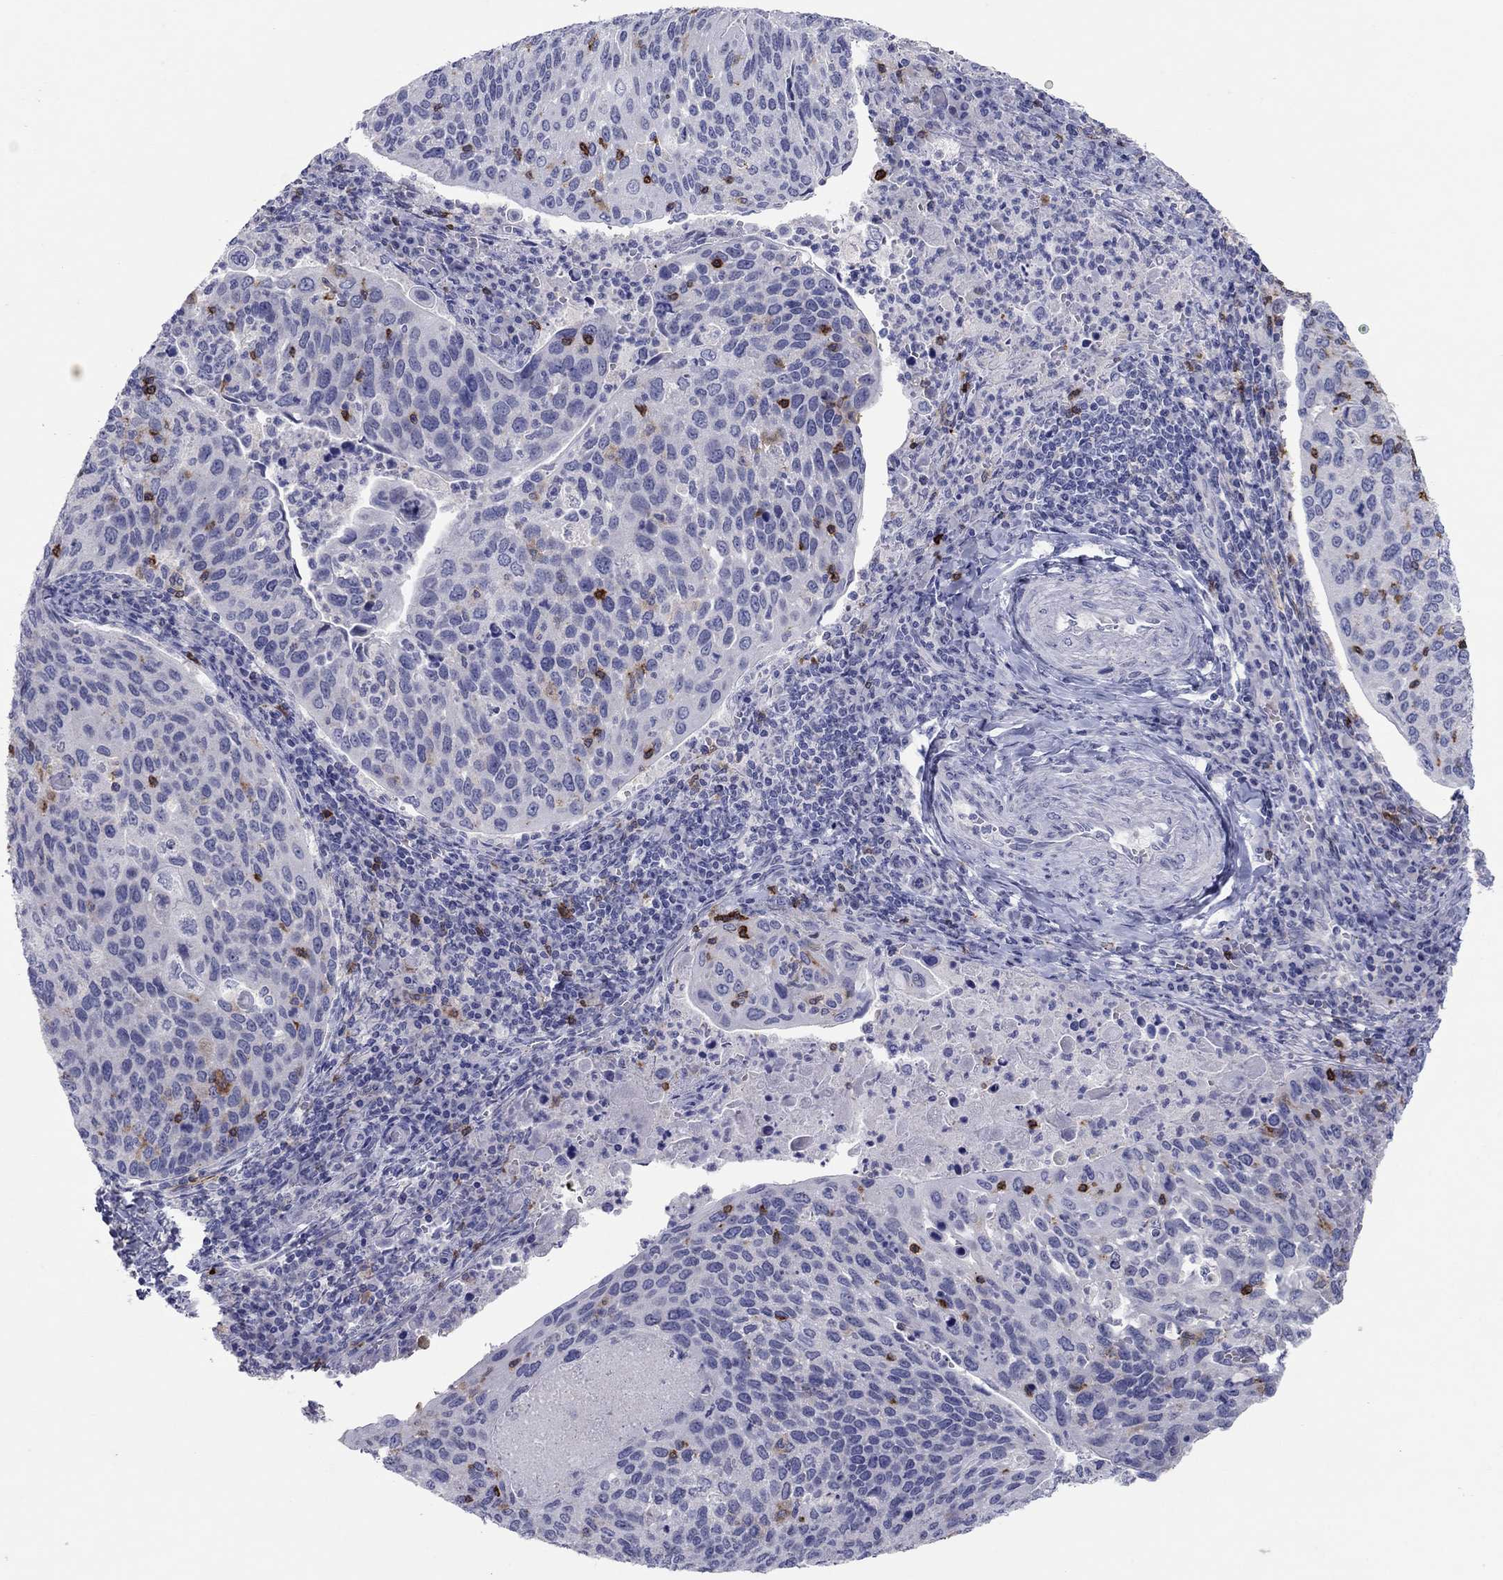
{"staining": {"intensity": "negative", "quantity": "none", "location": "none"}, "tissue": "cervical cancer", "cell_type": "Tumor cells", "image_type": "cancer", "snomed": [{"axis": "morphology", "description": "Squamous cell carcinoma, NOS"}, {"axis": "topography", "description": "Cervix"}], "caption": "A histopathology image of squamous cell carcinoma (cervical) stained for a protein displays no brown staining in tumor cells.", "gene": "ITGAE", "patient": {"sex": "female", "age": 54}}